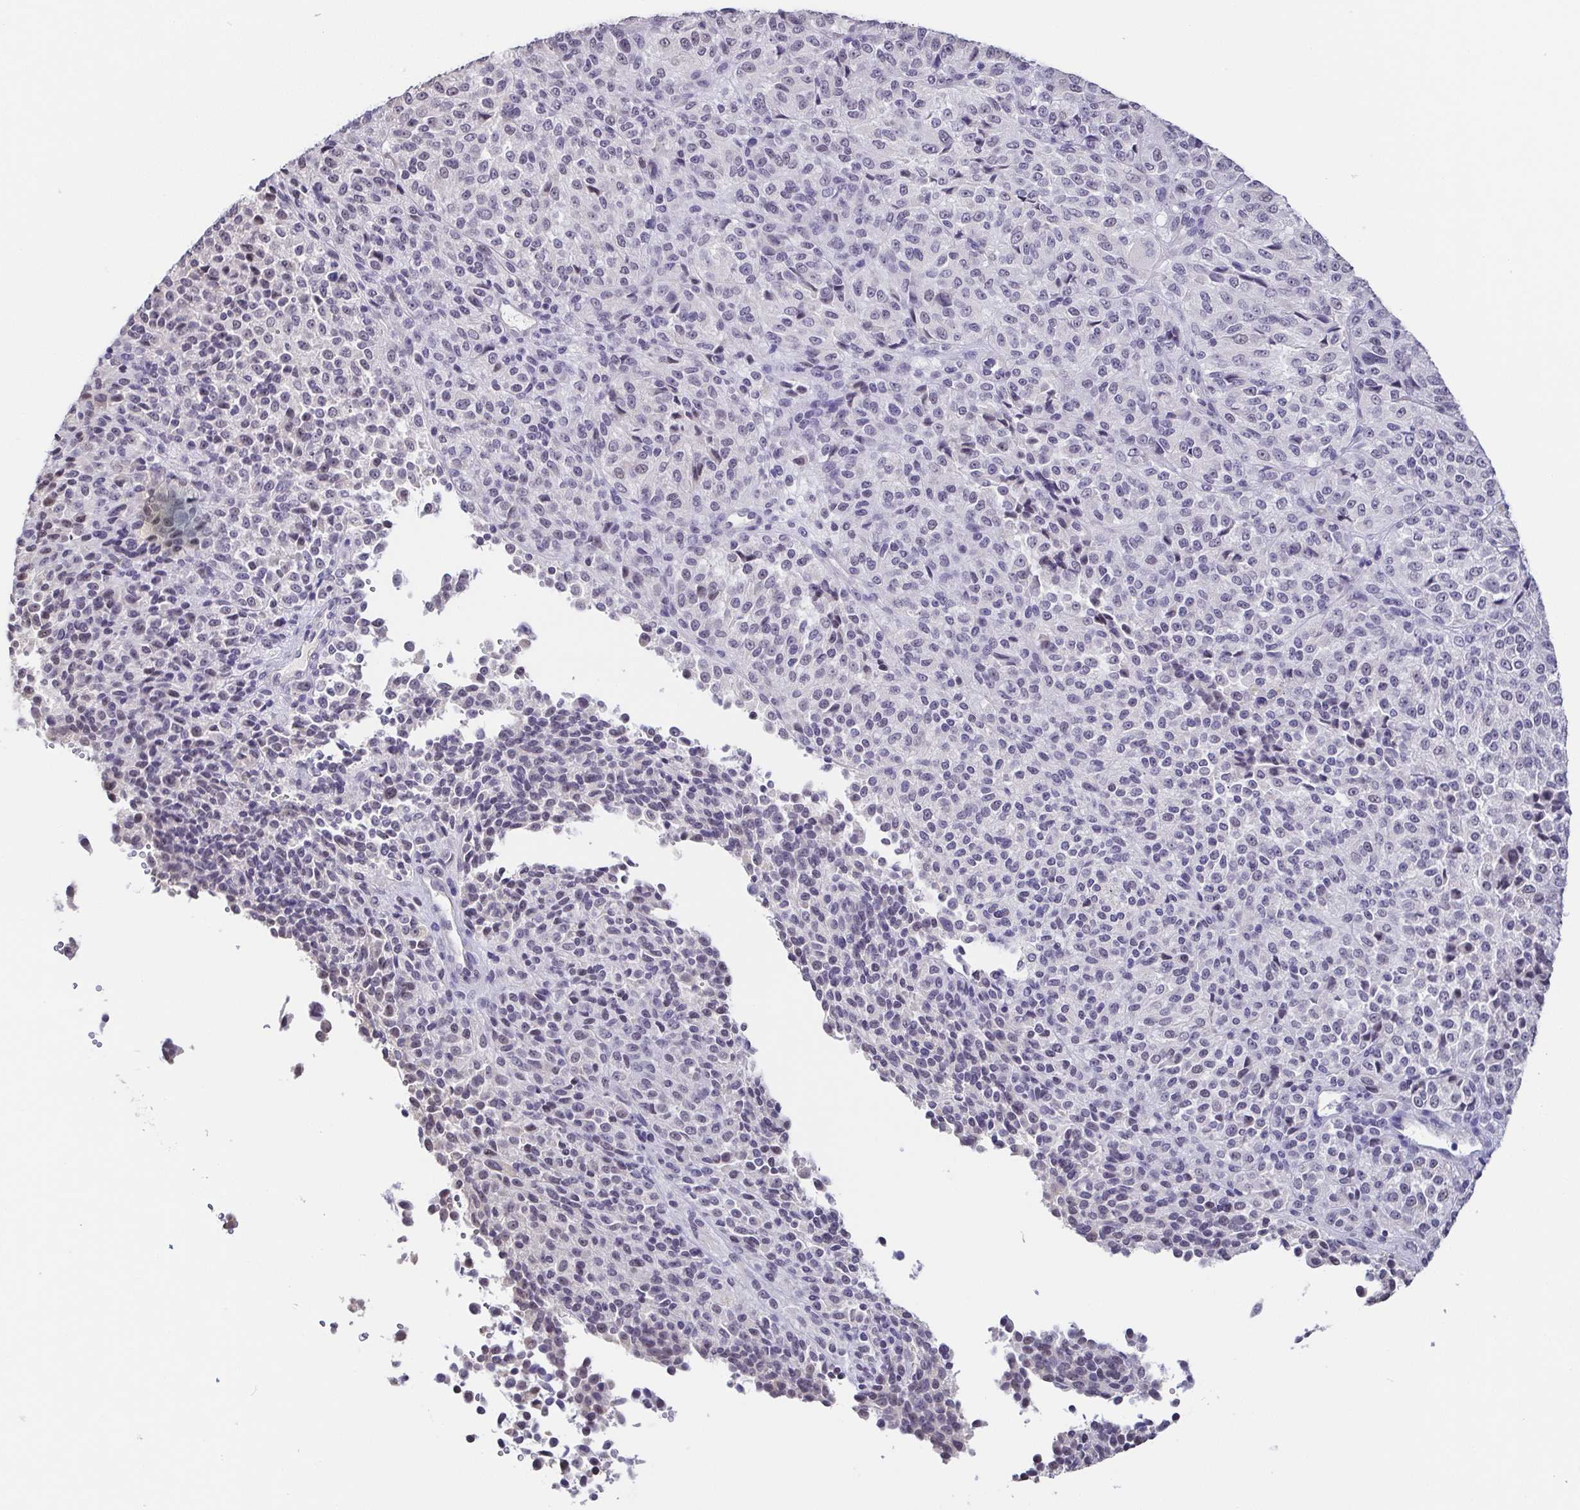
{"staining": {"intensity": "negative", "quantity": "none", "location": "none"}, "tissue": "melanoma", "cell_type": "Tumor cells", "image_type": "cancer", "snomed": [{"axis": "morphology", "description": "Malignant melanoma, Metastatic site"}, {"axis": "topography", "description": "Brain"}], "caption": "Tumor cells show no significant protein staining in melanoma.", "gene": "NEFH", "patient": {"sex": "female", "age": 56}}